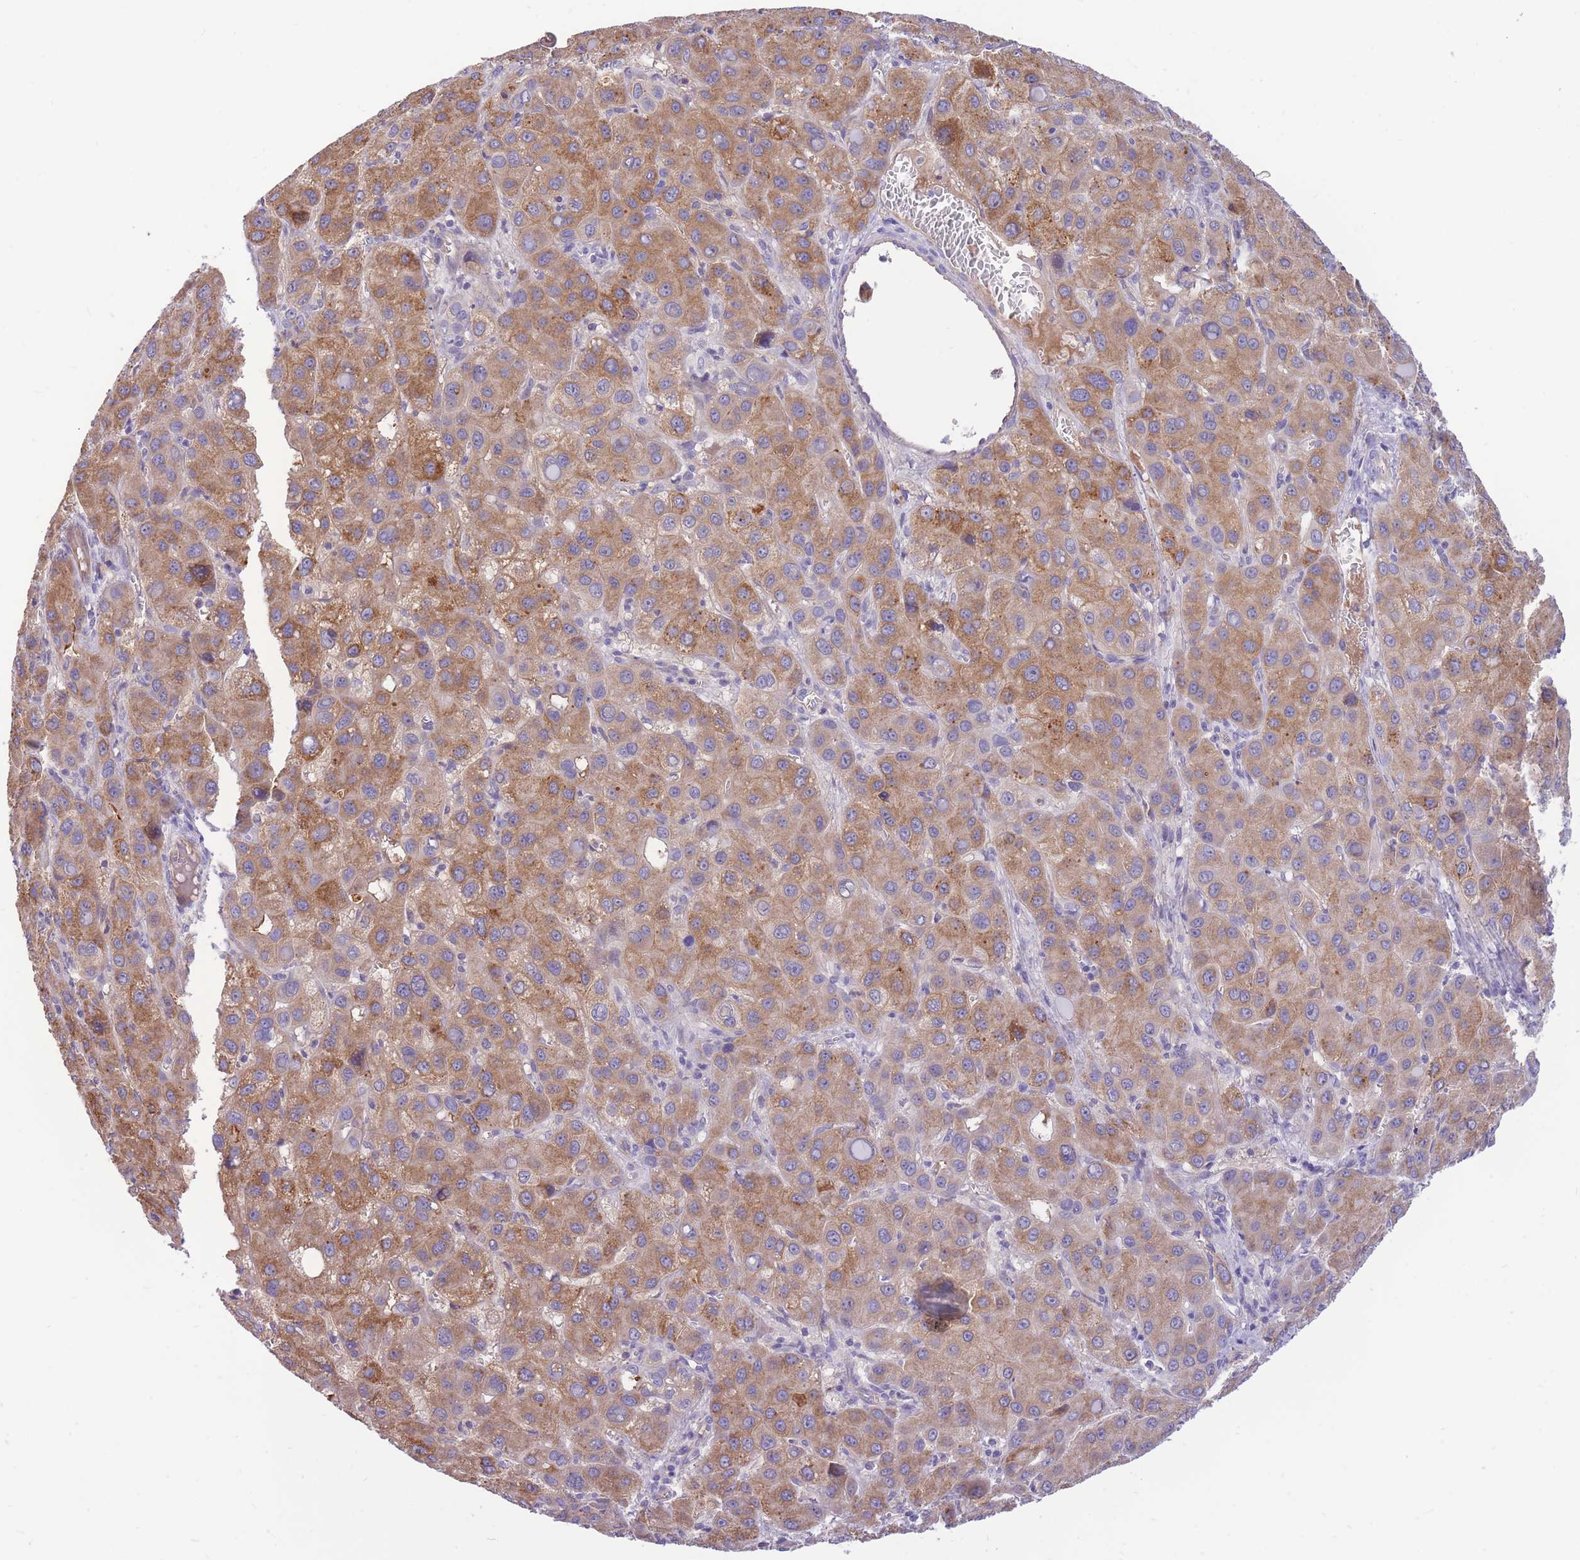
{"staining": {"intensity": "moderate", "quantity": ">75%", "location": "cytoplasmic/membranous"}, "tissue": "liver cancer", "cell_type": "Tumor cells", "image_type": "cancer", "snomed": [{"axis": "morphology", "description": "Carcinoma, Hepatocellular, NOS"}, {"axis": "topography", "description": "Liver"}], "caption": "DAB (3,3'-diaminobenzidine) immunohistochemical staining of human liver hepatocellular carcinoma displays moderate cytoplasmic/membranous protein positivity in about >75% of tumor cells. The protein of interest is shown in brown color, while the nuclei are stained blue.", "gene": "SULT1A1", "patient": {"sex": "male", "age": 55}}